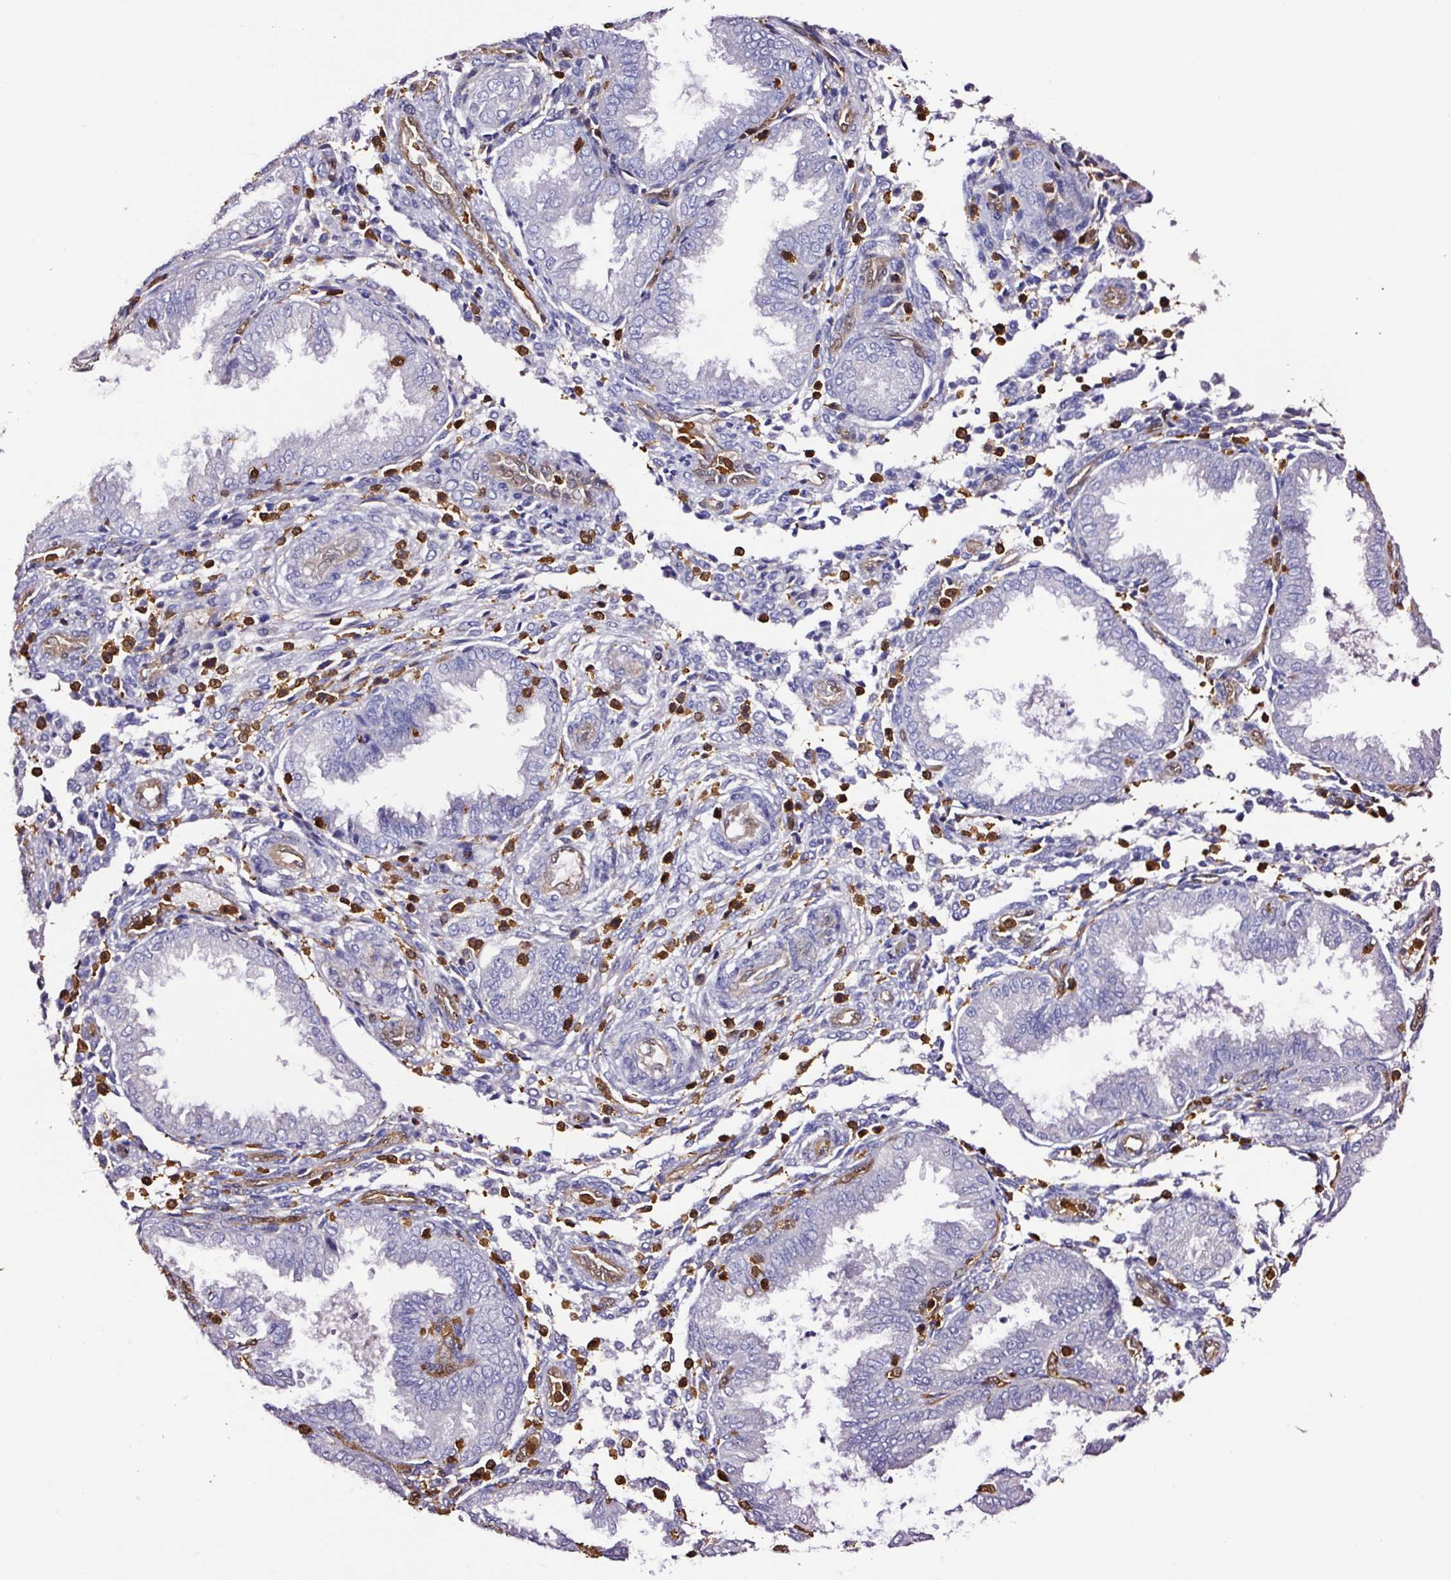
{"staining": {"intensity": "strong", "quantity": "<25%", "location": "cytoplasmic/membranous,nuclear"}, "tissue": "endometrium", "cell_type": "Cells in endometrial stroma", "image_type": "normal", "snomed": [{"axis": "morphology", "description": "Normal tissue, NOS"}, {"axis": "topography", "description": "Endometrium"}], "caption": "Benign endometrium reveals strong cytoplasmic/membranous,nuclear staining in about <25% of cells in endometrial stroma, visualized by immunohistochemistry.", "gene": "ARHGDIB", "patient": {"sex": "female", "age": 33}}